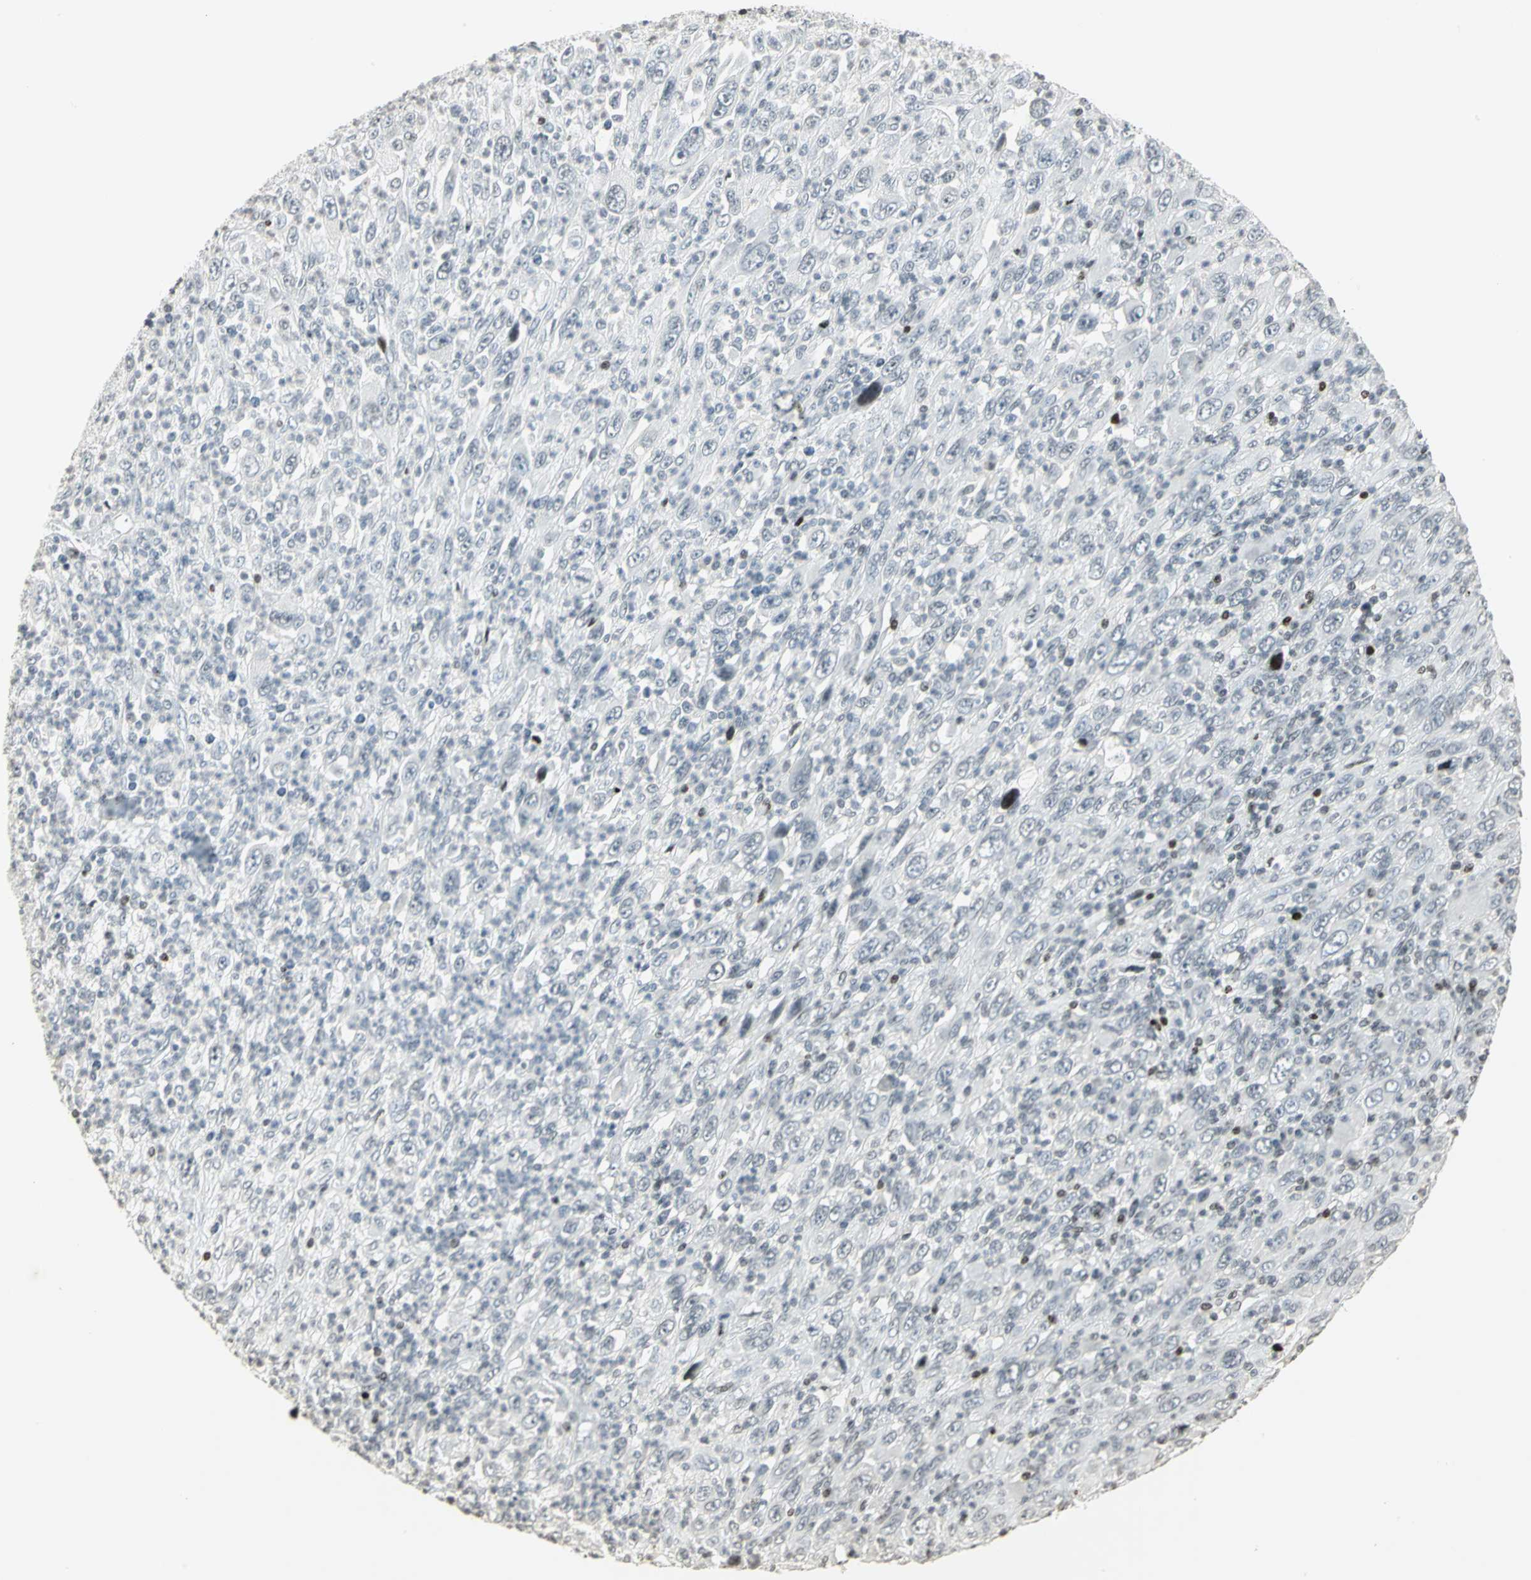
{"staining": {"intensity": "negative", "quantity": "none", "location": "none"}, "tissue": "melanoma", "cell_type": "Tumor cells", "image_type": "cancer", "snomed": [{"axis": "morphology", "description": "Malignant melanoma, Metastatic site"}, {"axis": "topography", "description": "Skin"}], "caption": "This is a photomicrograph of immunohistochemistry staining of malignant melanoma (metastatic site), which shows no staining in tumor cells.", "gene": "KDM1A", "patient": {"sex": "female", "age": 56}}